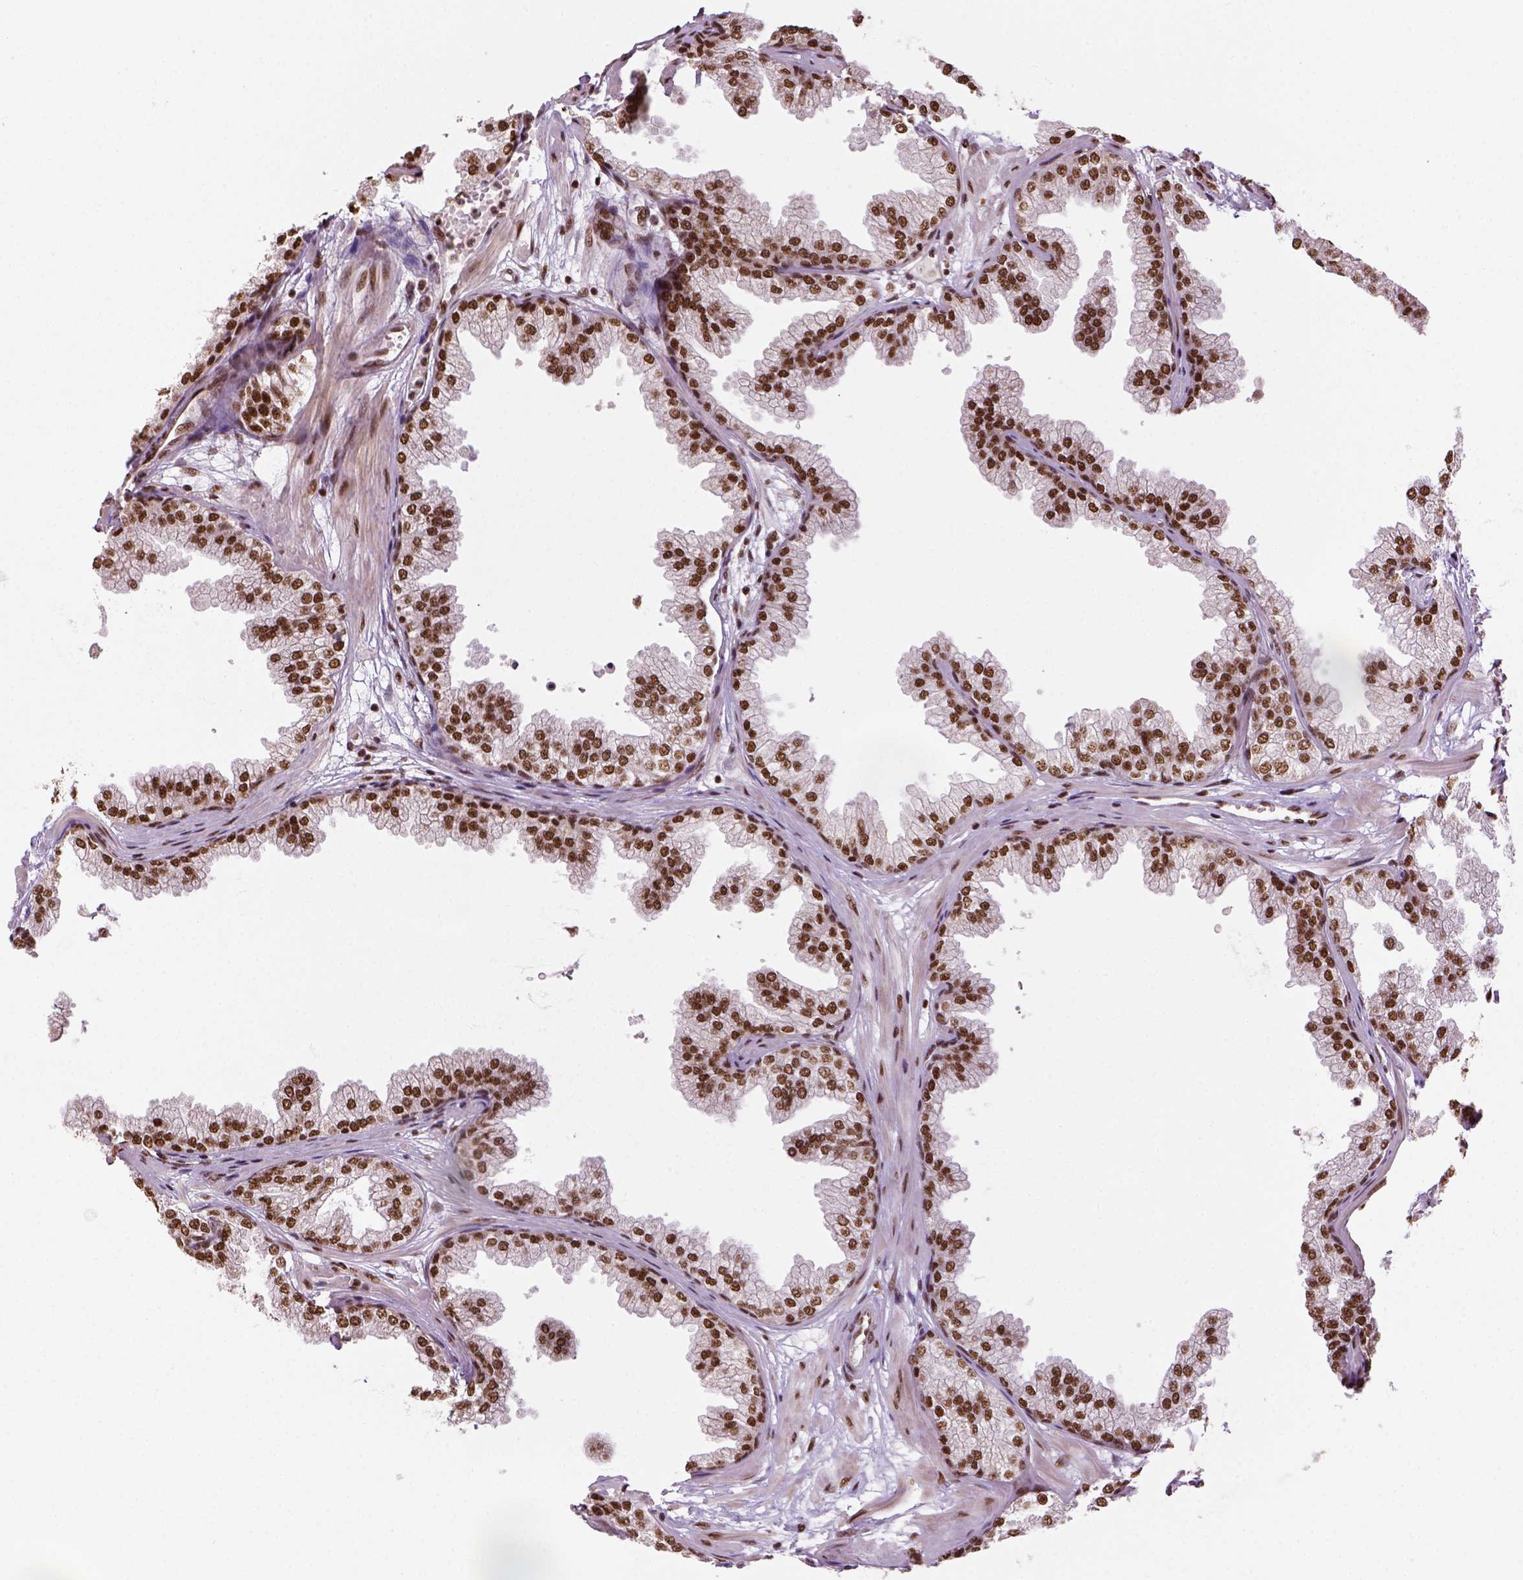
{"staining": {"intensity": "strong", "quantity": ">75%", "location": "nuclear"}, "tissue": "prostate", "cell_type": "Glandular cells", "image_type": "normal", "snomed": [{"axis": "morphology", "description": "Normal tissue, NOS"}, {"axis": "topography", "description": "Prostate"}], "caption": "A brown stain shows strong nuclear positivity of a protein in glandular cells of unremarkable human prostate. (IHC, brightfield microscopy, high magnification).", "gene": "CCAR1", "patient": {"sex": "male", "age": 37}}